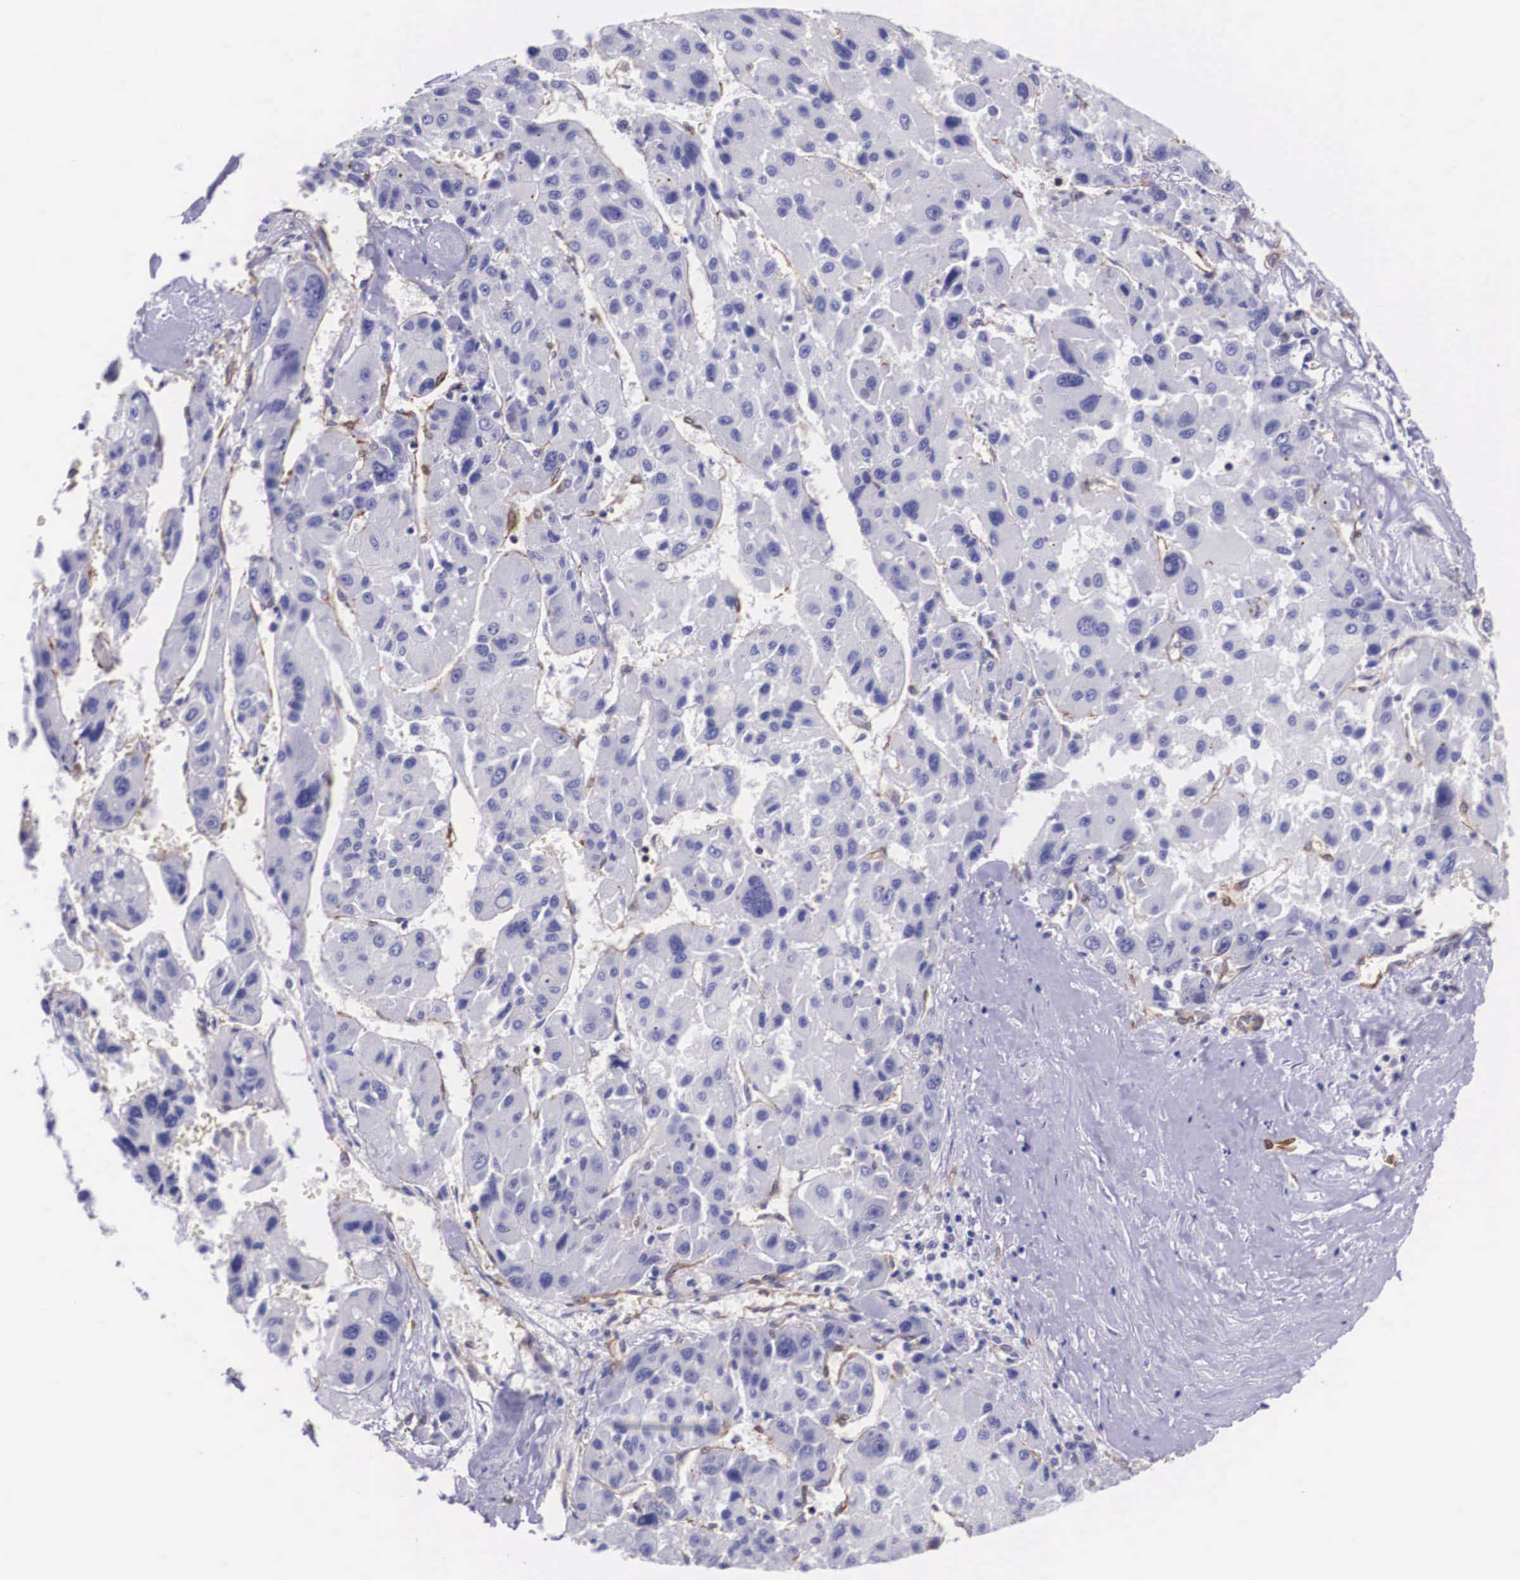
{"staining": {"intensity": "moderate", "quantity": "<25%", "location": "cytoplasmic/membranous"}, "tissue": "liver cancer", "cell_type": "Tumor cells", "image_type": "cancer", "snomed": [{"axis": "morphology", "description": "Carcinoma, Hepatocellular, NOS"}, {"axis": "topography", "description": "Liver"}], "caption": "Immunohistochemistry (IHC) of liver cancer (hepatocellular carcinoma) demonstrates low levels of moderate cytoplasmic/membranous staining in approximately <25% of tumor cells.", "gene": "BCAR1", "patient": {"sex": "male", "age": 64}}